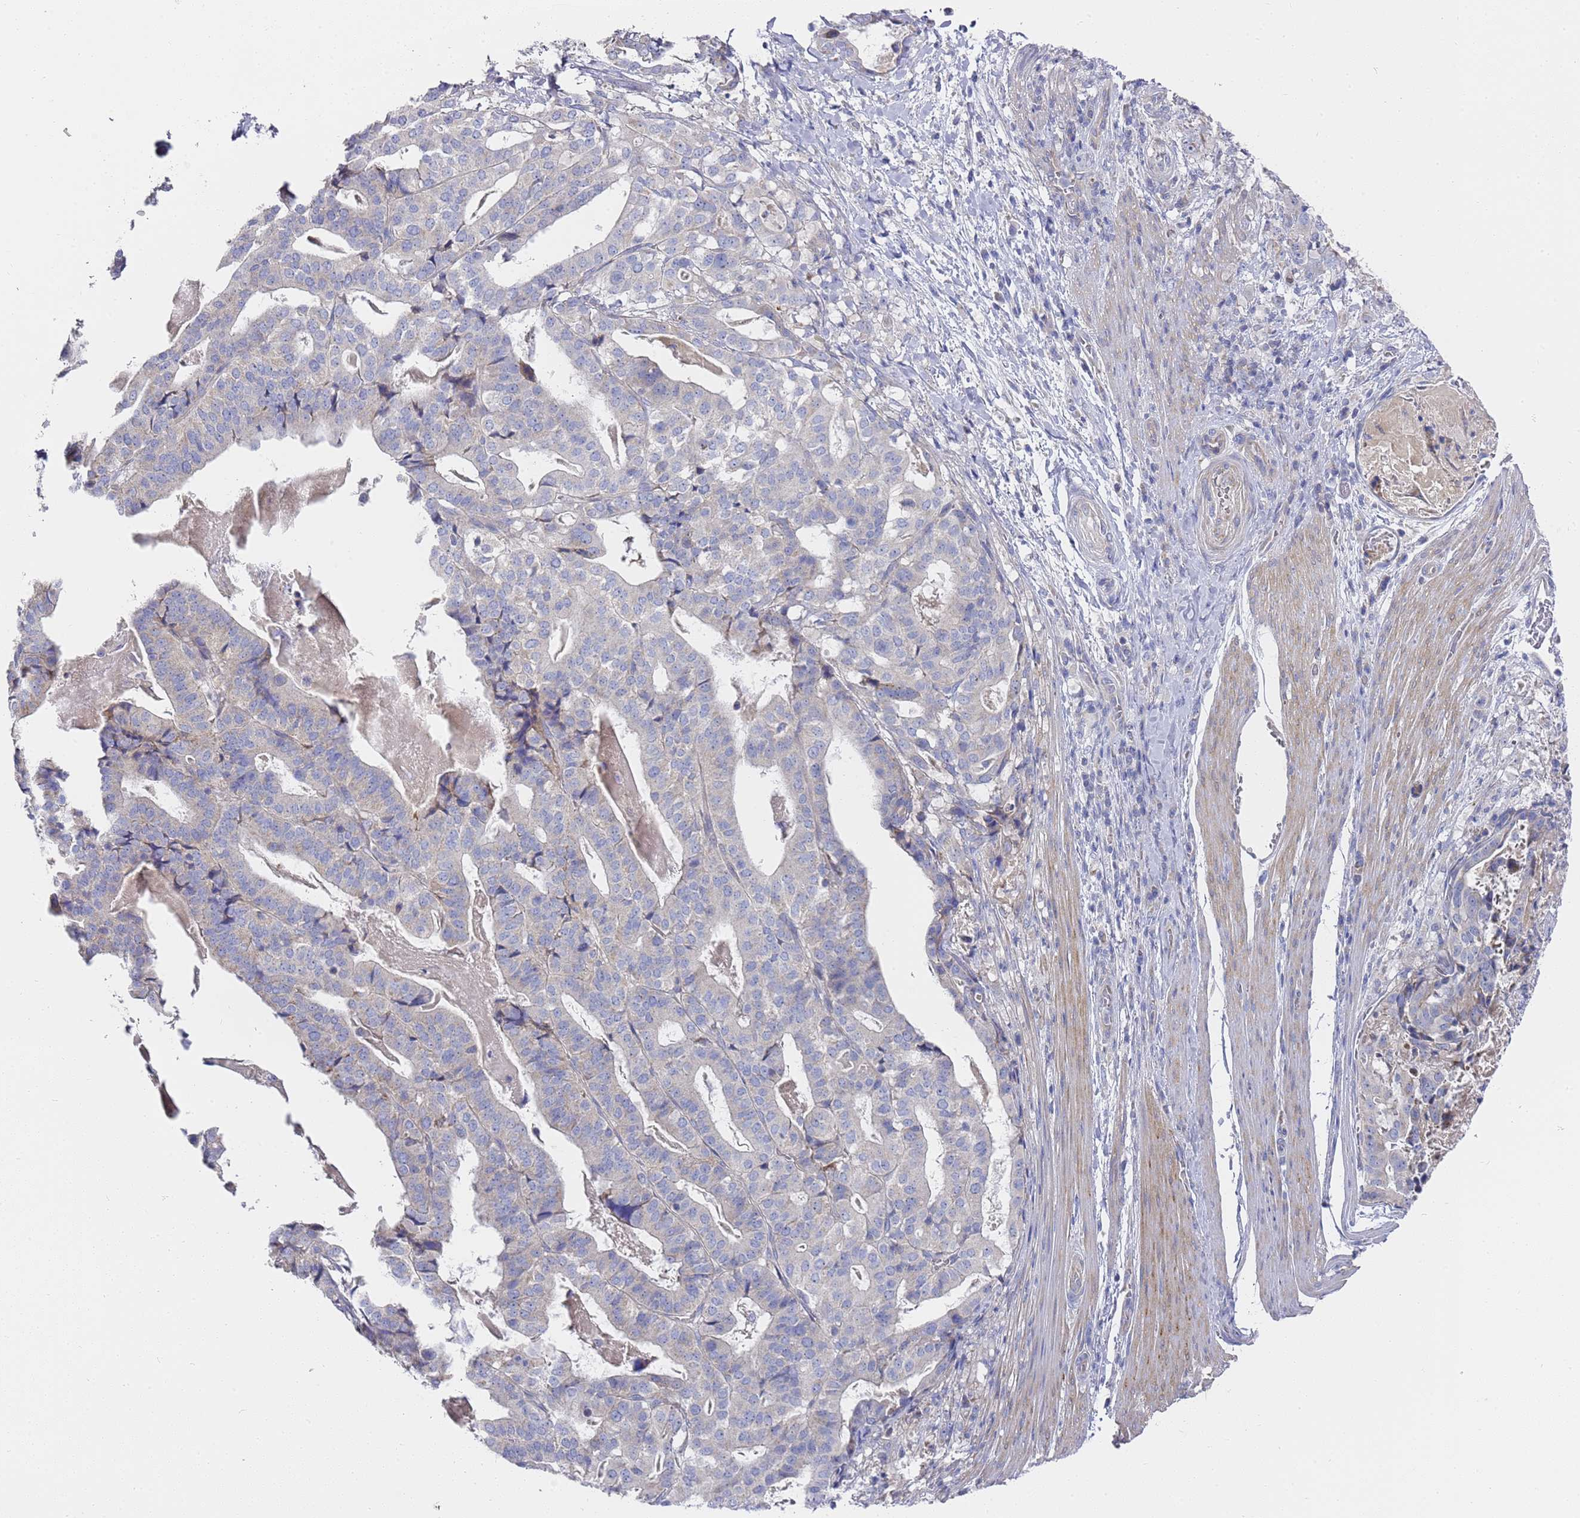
{"staining": {"intensity": "negative", "quantity": "none", "location": "none"}, "tissue": "stomach cancer", "cell_type": "Tumor cells", "image_type": "cancer", "snomed": [{"axis": "morphology", "description": "Adenocarcinoma, NOS"}, {"axis": "topography", "description": "Stomach"}], "caption": "Photomicrograph shows no protein positivity in tumor cells of stomach cancer tissue.", "gene": "SCAPER", "patient": {"sex": "male", "age": 48}}